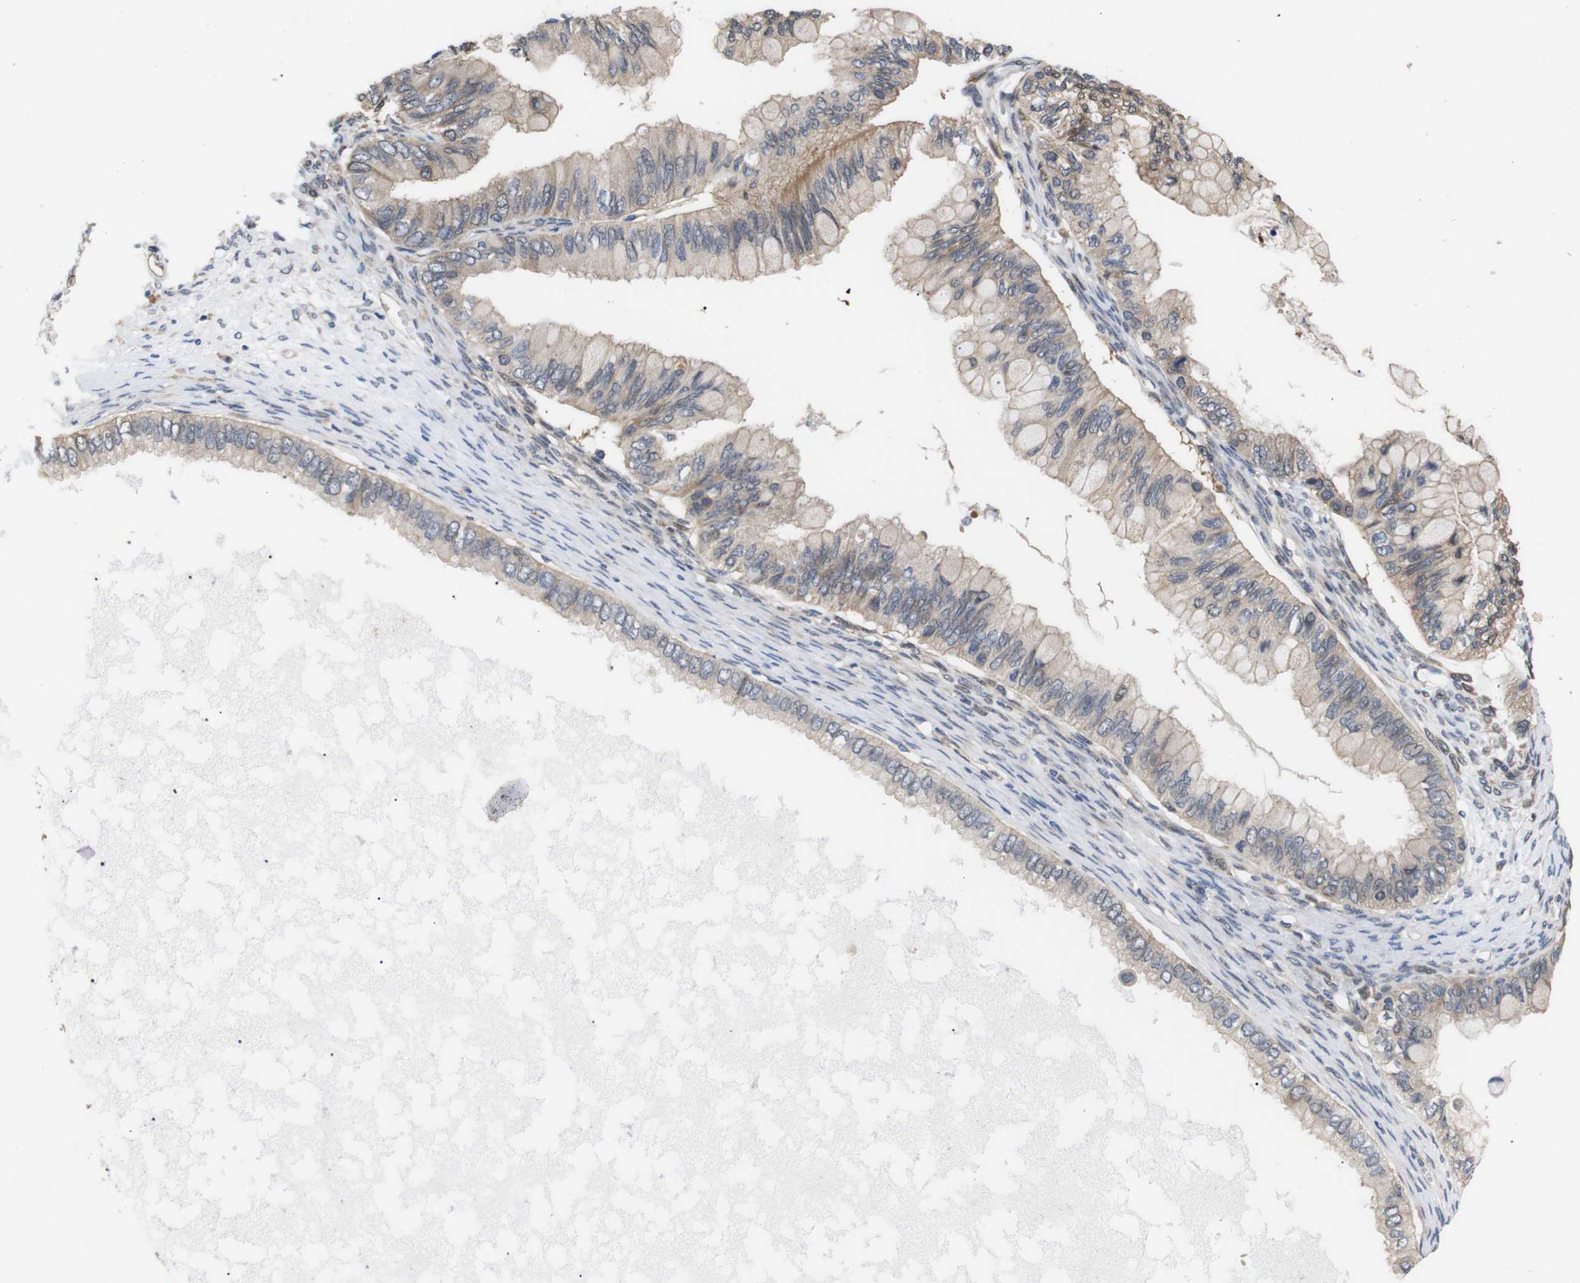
{"staining": {"intensity": "moderate", "quantity": "25%-75%", "location": "cytoplasmic/membranous"}, "tissue": "ovarian cancer", "cell_type": "Tumor cells", "image_type": "cancer", "snomed": [{"axis": "morphology", "description": "Cystadenocarcinoma, mucinous, NOS"}, {"axis": "topography", "description": "Ovary"}], "caption": "Immunohistochemistry (DAB (3,3'-diaminobenzidine)) staining of mucinous cystadenocarcinoma (ovarian) displays moderate cytoplasmic/membranous protein positivity in approximately 25%-75% of tumor cells. (DAB = brown stain, brightfield microscopy at high magnification).", "gene": "DDR1", "patient": {"sex": "female", "age": 80}}